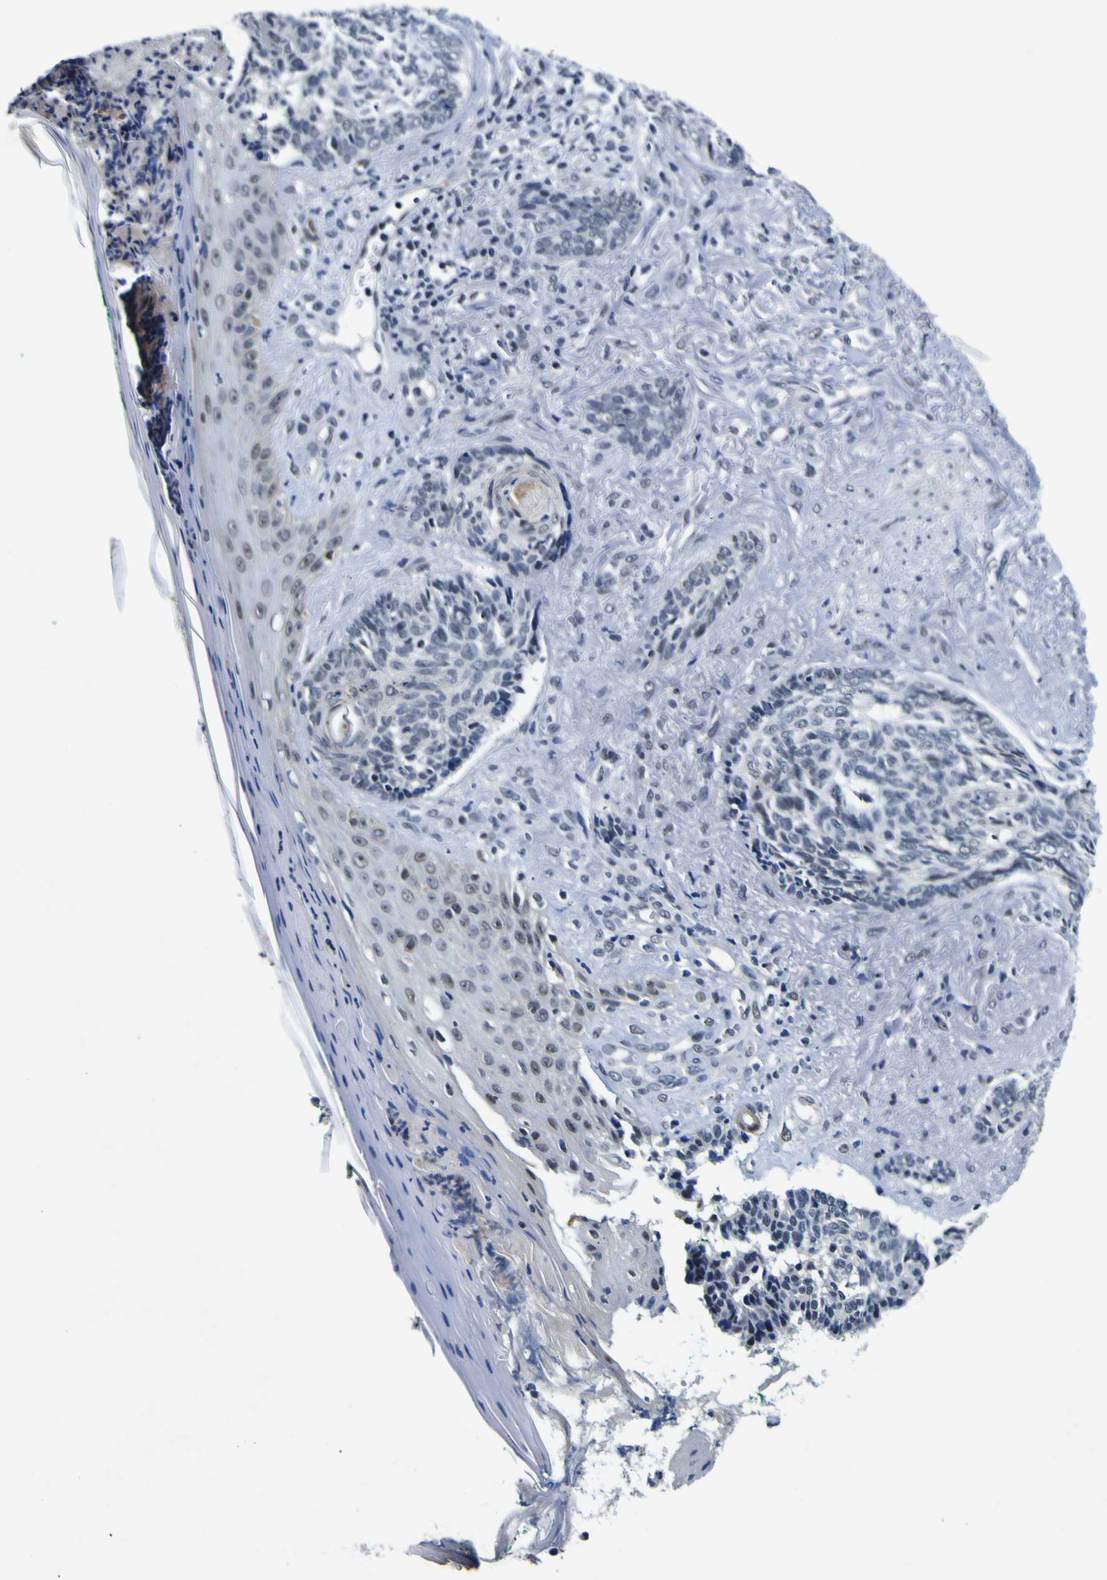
{"staining": {"intensity": "negative", "quantity": "none", "location": "none"}, "tissue": "skin cancer", "cell_type": "Tumor cells", "image_type": "cancer", "snomed": [{"axis": "morphology", "description": "Basal cell carcinoma"}, {"axis": "topography", "description": "Skin"}], "caption": "Human basal cell carcinoma (skin) stained for a protein using immunohistochemistry (IHC) exhibits no positivity in tumor cells.", "gene": "CUL4B", "patient": {"sex": "male", "age": 43}}